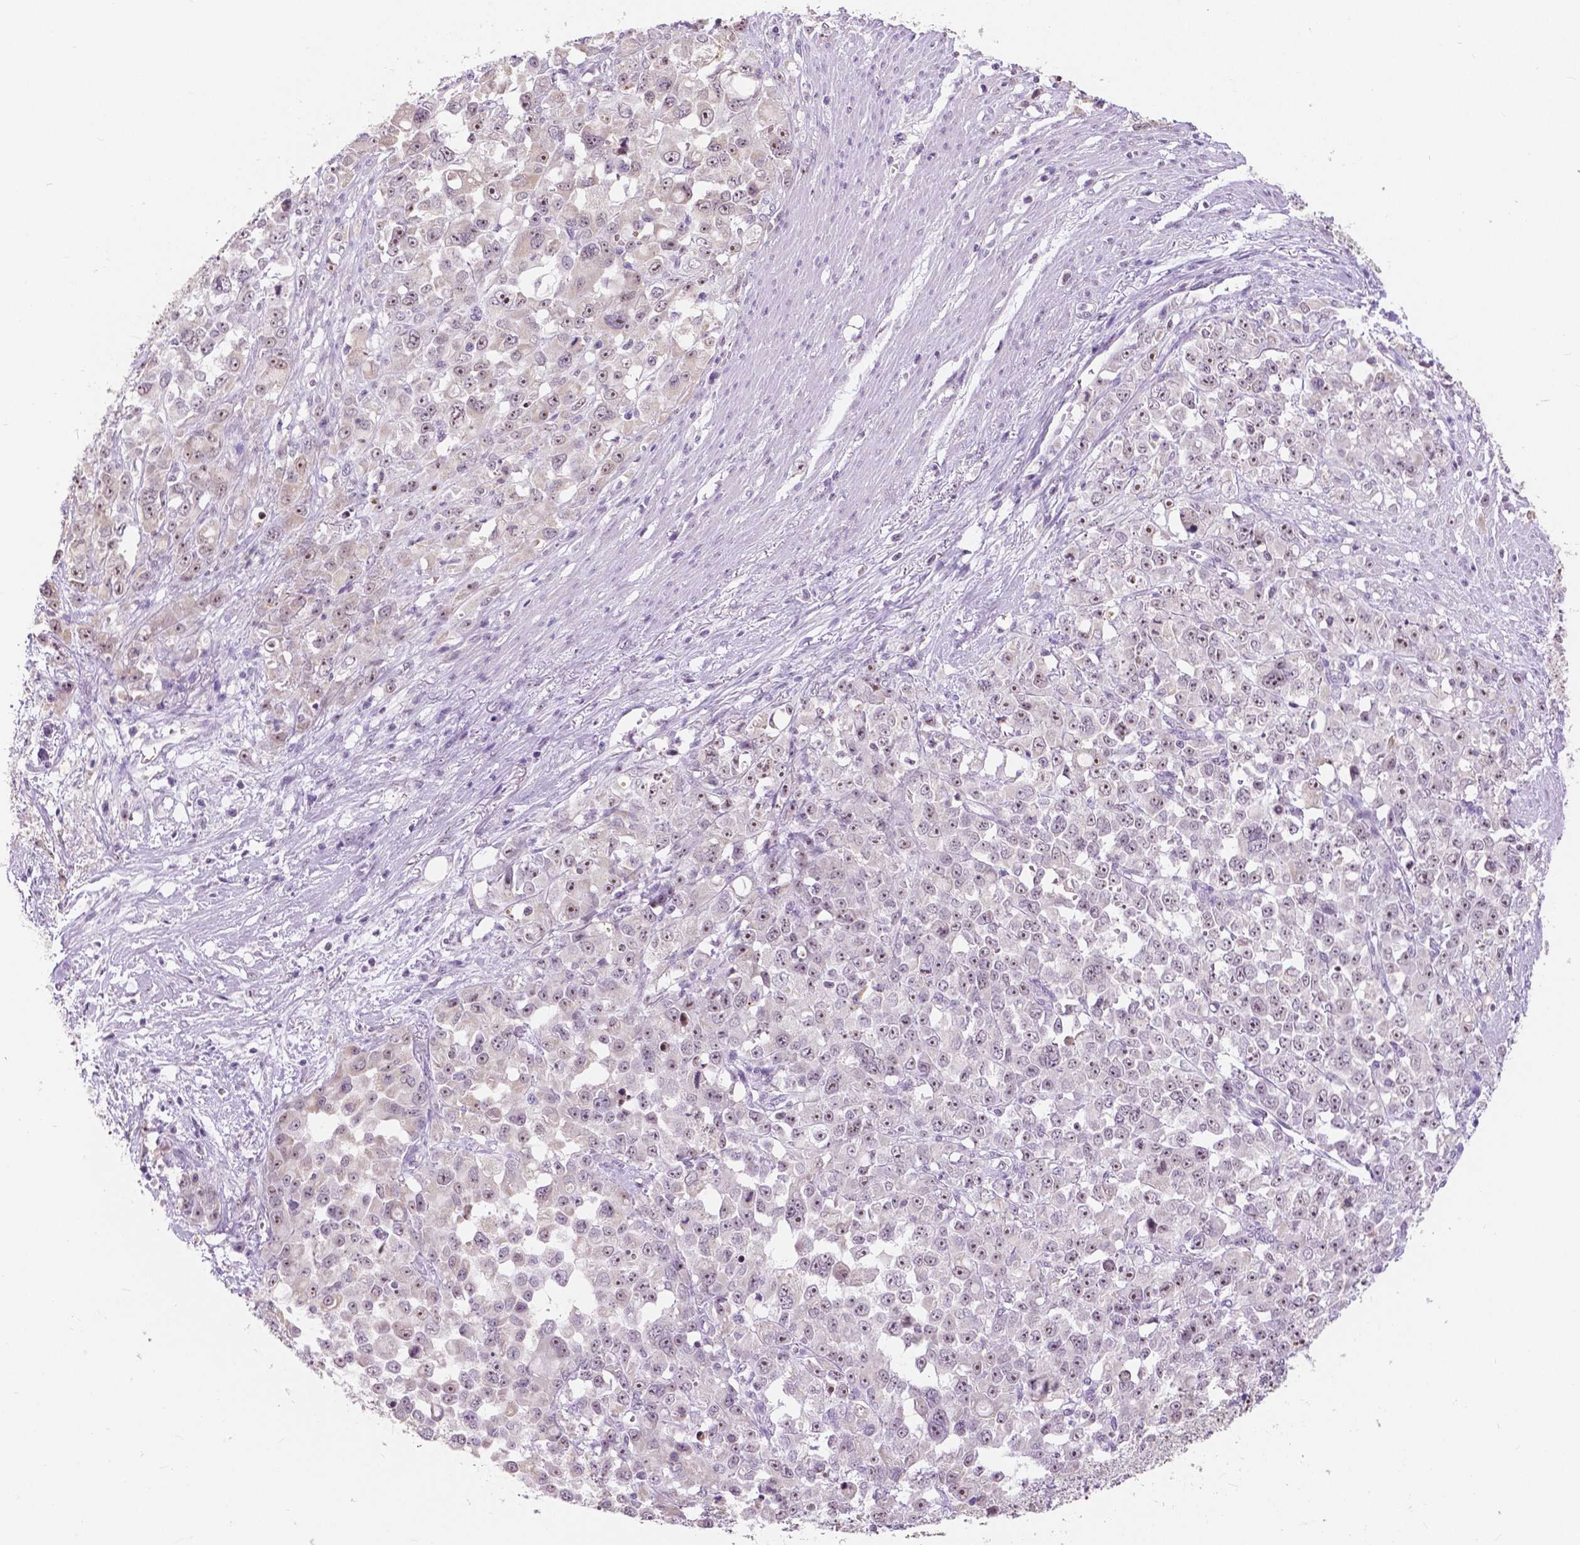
{"staining": {"intensity": "moderate", "quantity": "25%-75%", "location": "nuclear"}, "tissue": "stomach cancer", "cell_type": "Tumor cells", "image_type": "cancer", "snomed": [{"axis": "morphology", "description": "Adenocarcinoma, NOS"}, {"axis": "topography", "description": "Stomach"}], "caption": "Adenocarcinoma (stomach) stained for a protein demonstrates moderate nuclear positivity in tumor cells.", "gene": "NHP2", "patient": {"sex": "female", "age": 76}}